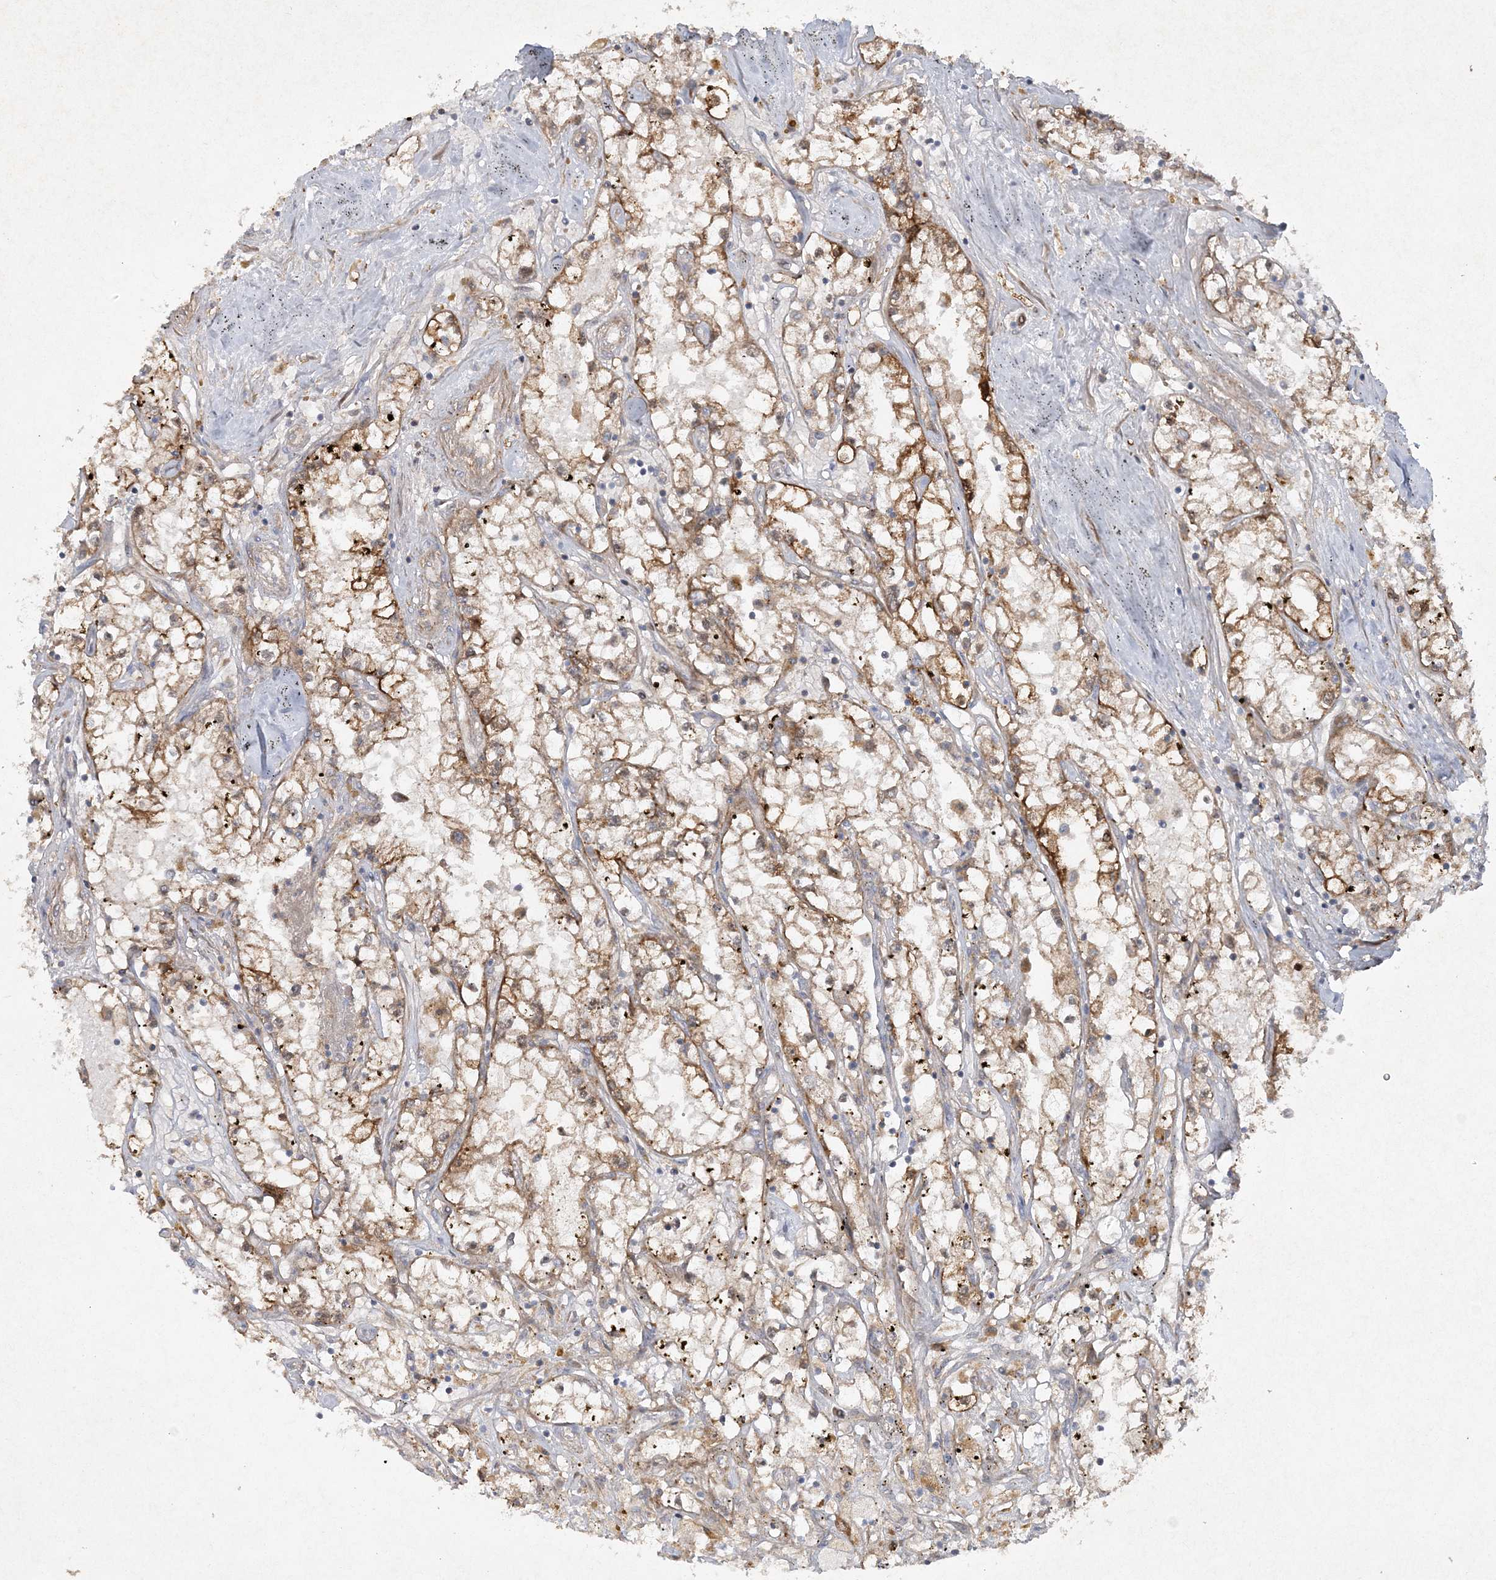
{"staining": {"intensity": "moderate", "quantity": ">75%", "location": "cytoplasmic/membranous"}, "tissue": "renal cancer", "cell_type": "Tumor cells", "image_type": "cancer", "snomed": [{"axis": "morphology", "description": "Adenocarcinoma, NOS"}, {"axis": "topography", "description": "Kidney"}], "caption": "Immunohistochemistry micrograph of neoplastic tissue: human adenocarcinoma (renal) stained using IHC displays medium levels of moderate protein expression localized specifically in the cytoplasmic/membranous of tumor cells, appearing as a cytoplasmic/membranous brown color.", "gene": "MOCS2", "patient": {"sex": "male", "age": 56}}